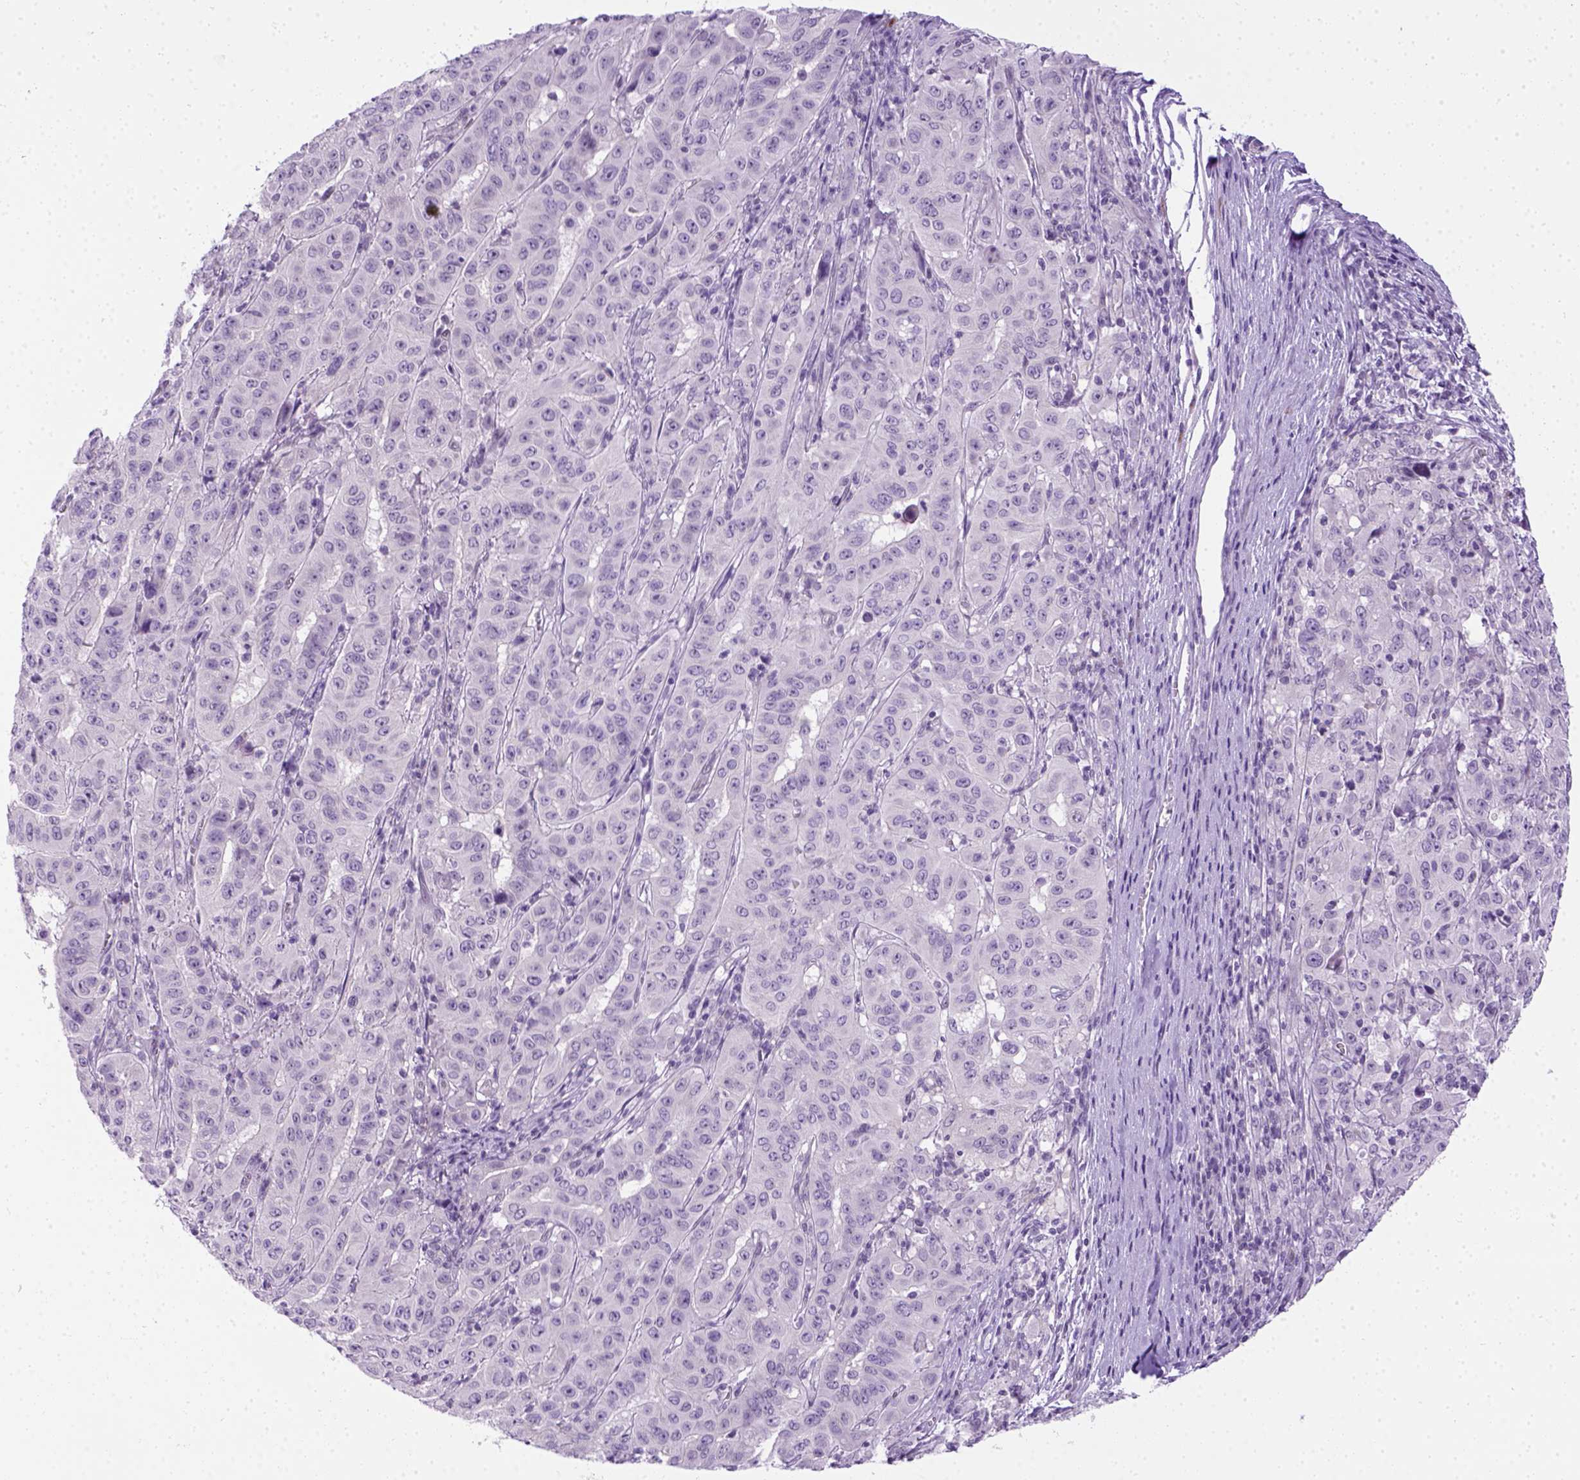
{"staining": {"intensity": "negative", "quantity": "none", "location": "none"}, "tissue": "pancreatic cancer", "cell_type": "Tumor cells", "image_type": "cancer", "snomed": [{"axis": "morphology", "description": "Adenocarcinoma, NOS"}, {"axis": "topography", "description": "Pancreas"}], "caption": "There is no significant staining in tumor cells of adenocarcinoma (pancreatic).", "gene": "FAM184B", "patient": {"sex": "male", "age": 63}}